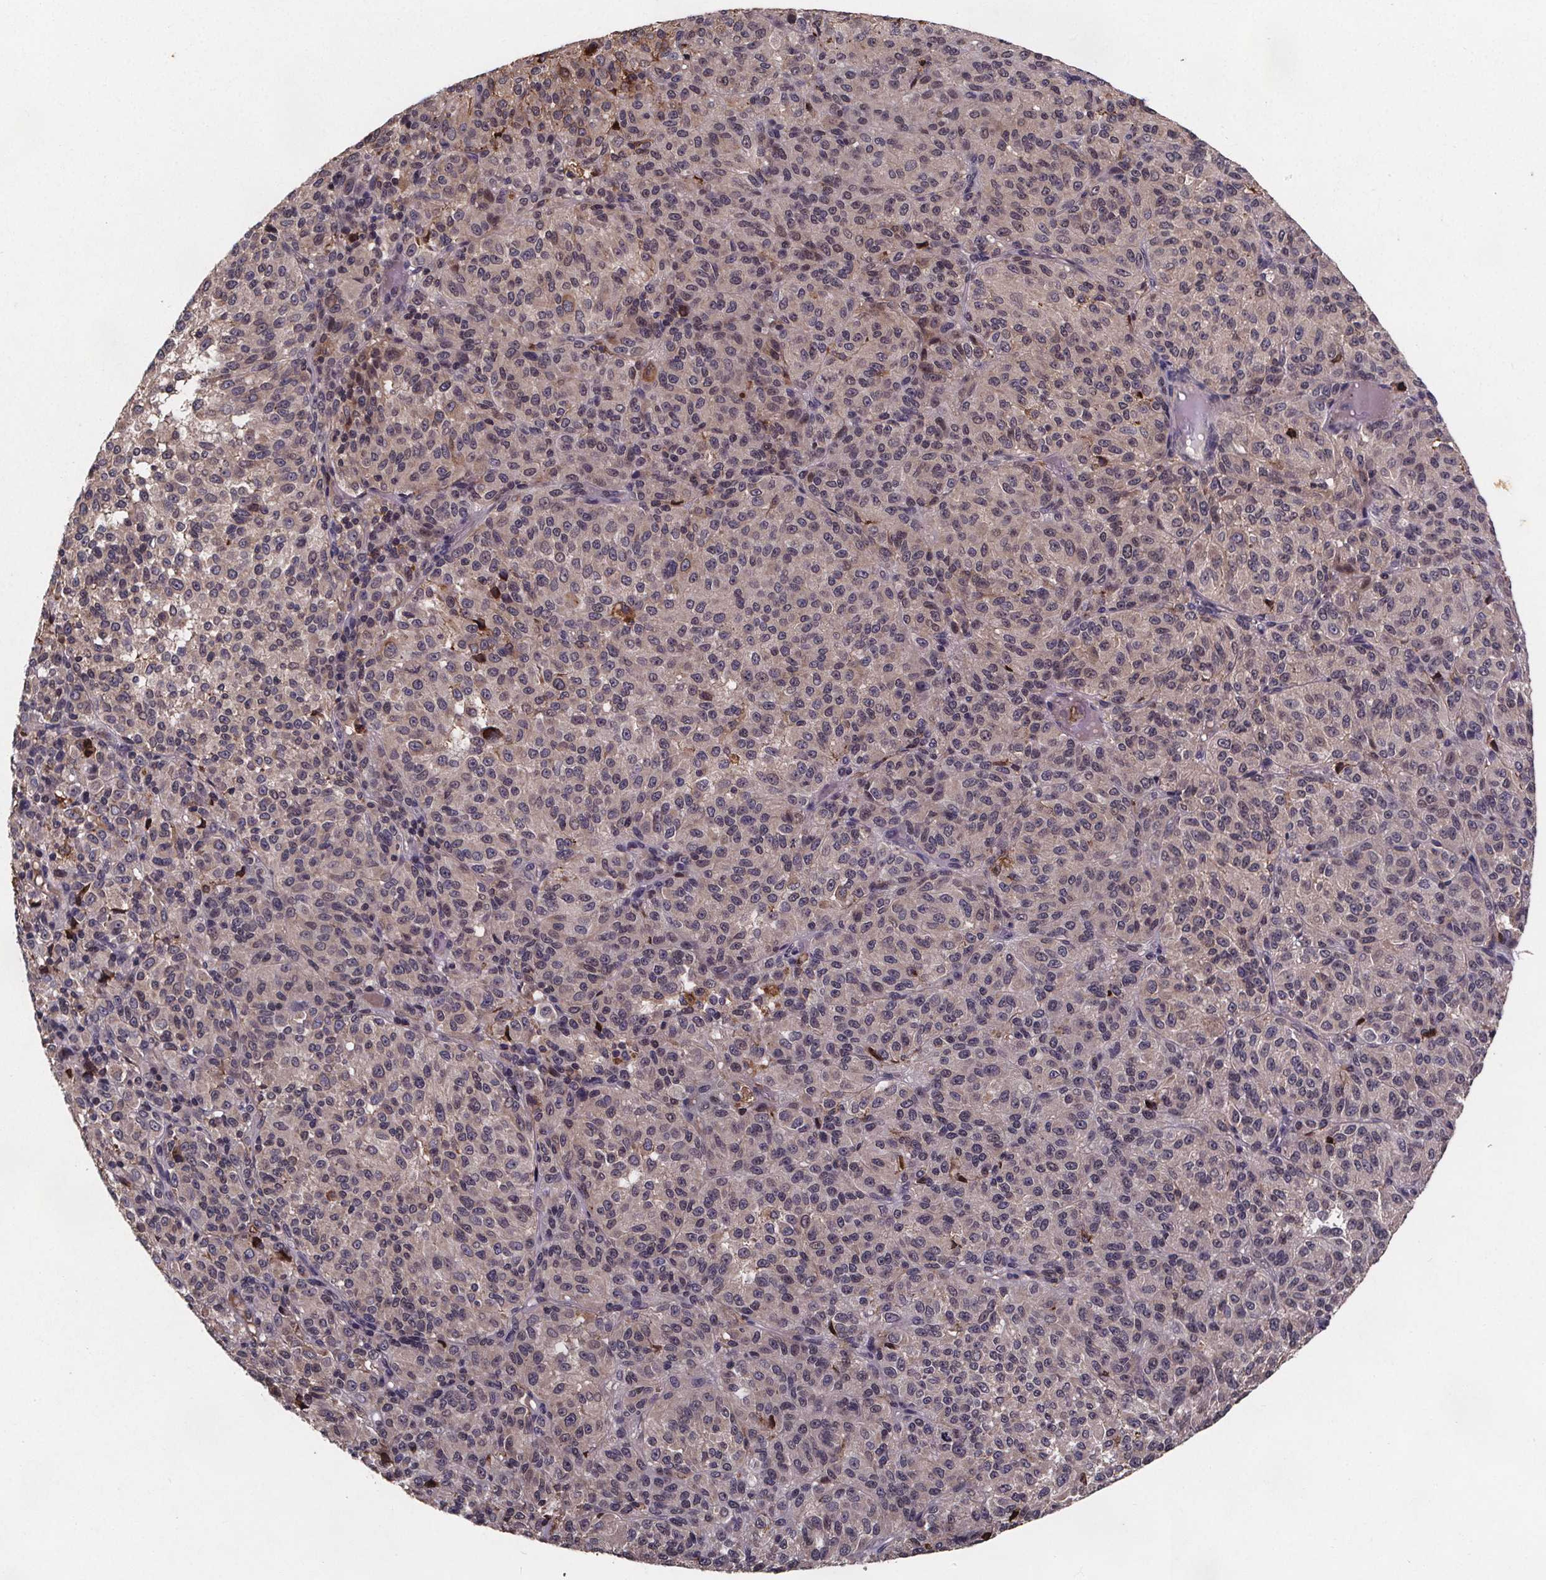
{"staining": {"intensity": "negative", "quantity": "none", "location": "none"}, "tissue": "melanoma", "cell_type": "Tumor cells", "image_type": "cancer", "snomed": [{"axis": "morphology", "description": "Malignant melanoma, Metastatic site"}, {"axis": "topography", "description": "Brain"}], "caption": "DAB (3,3'-diaminobenzidine) immunohistochemical staining of malignant melanoma (metastatic site) shows no significant staining in tumor cells.", "gene": "FASTKD3", "patient": {"sex": "female", "age": 56}}